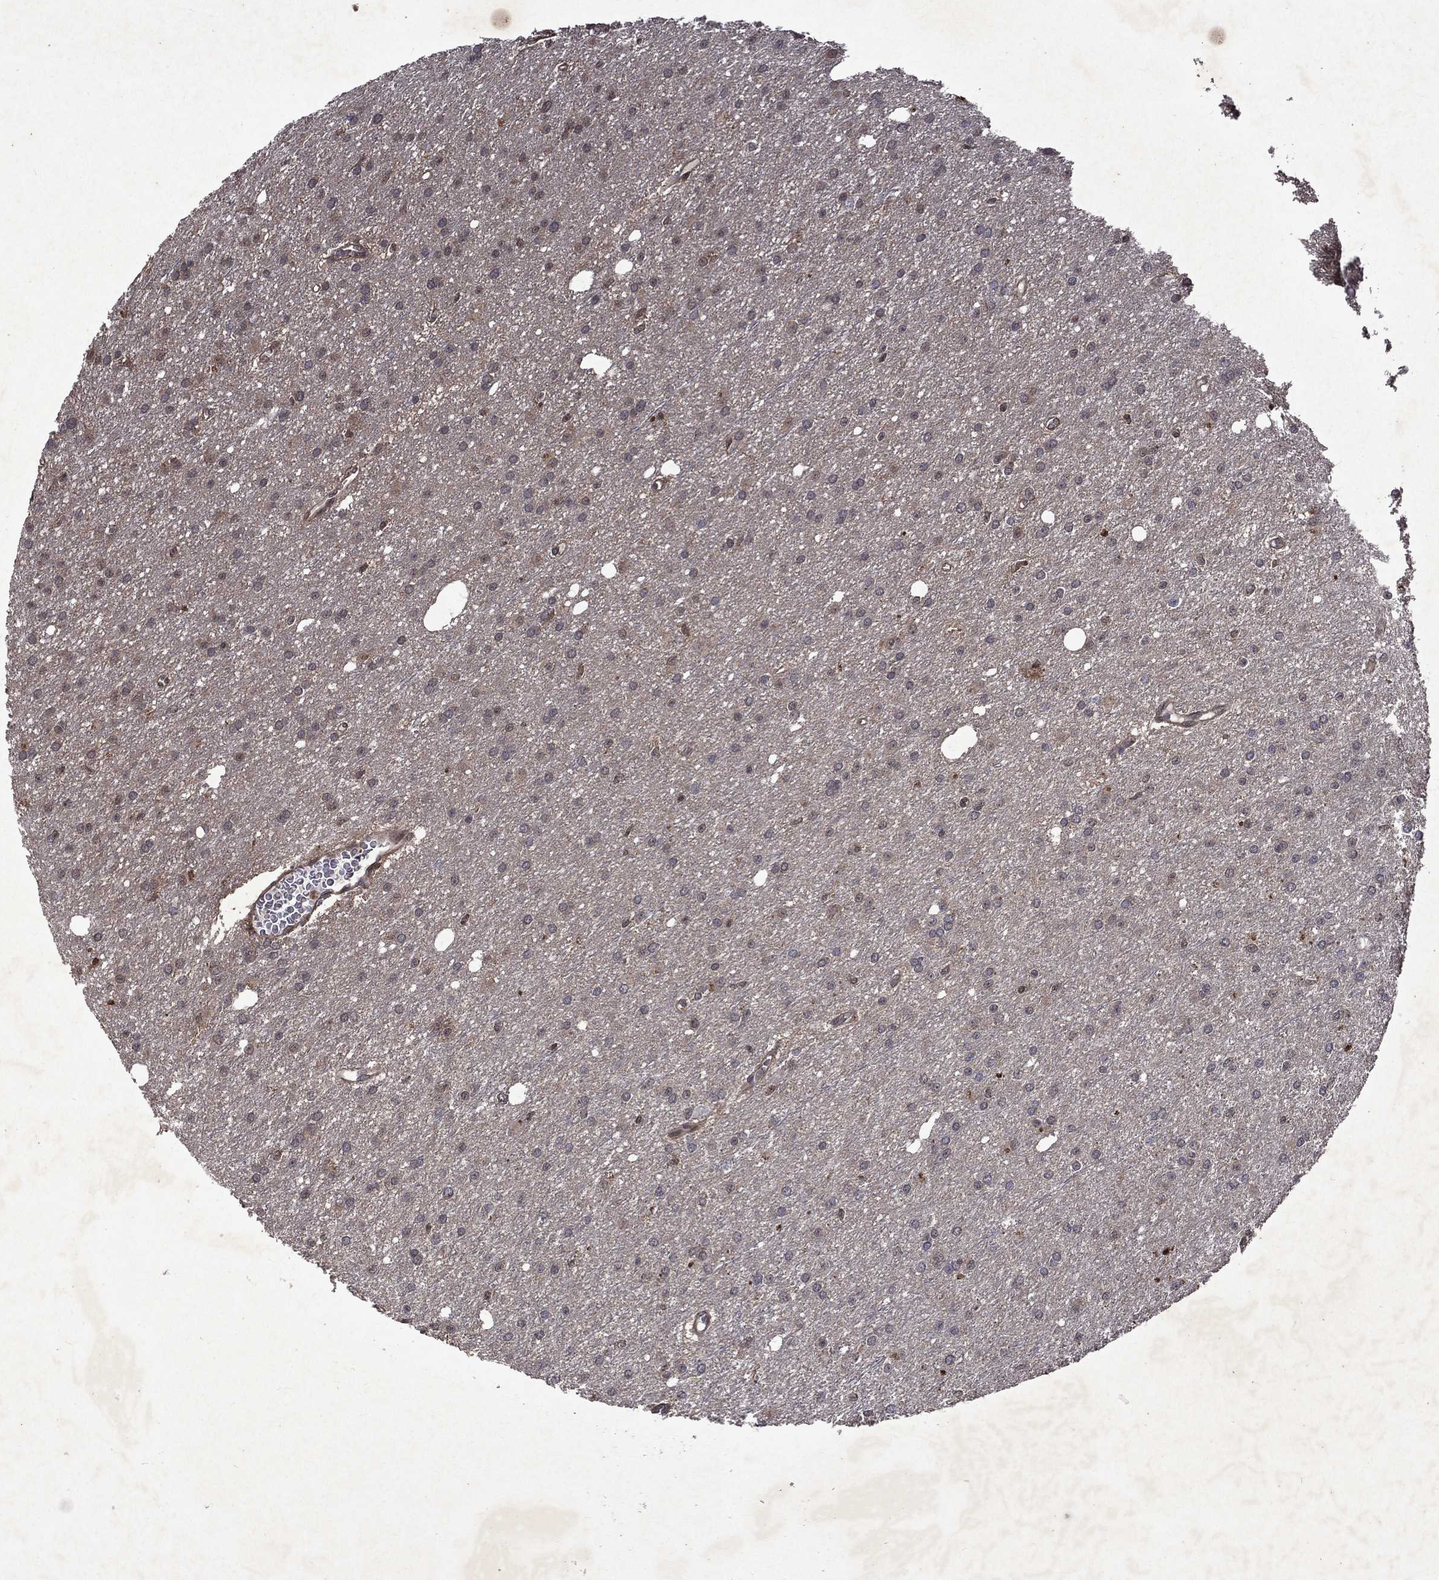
{"staining": {"intensity": "negative", "quantity": "none", "location": "none"}, "tissue": "glioma", "cell_type": "Tumor cells", "image_type": "cancer", "snomed": [{"axis": "morphology", "description": "Glioma, malignant, Low grade"}, {"axis": "topography", "description": "Brain"}], "caption": "An image of glioma stained for a protein shows no brown staining in tumor cells. Nuclei are stained in blue.", "gene": "MTAP", "patient": {"sex": "male", "age": 27}}